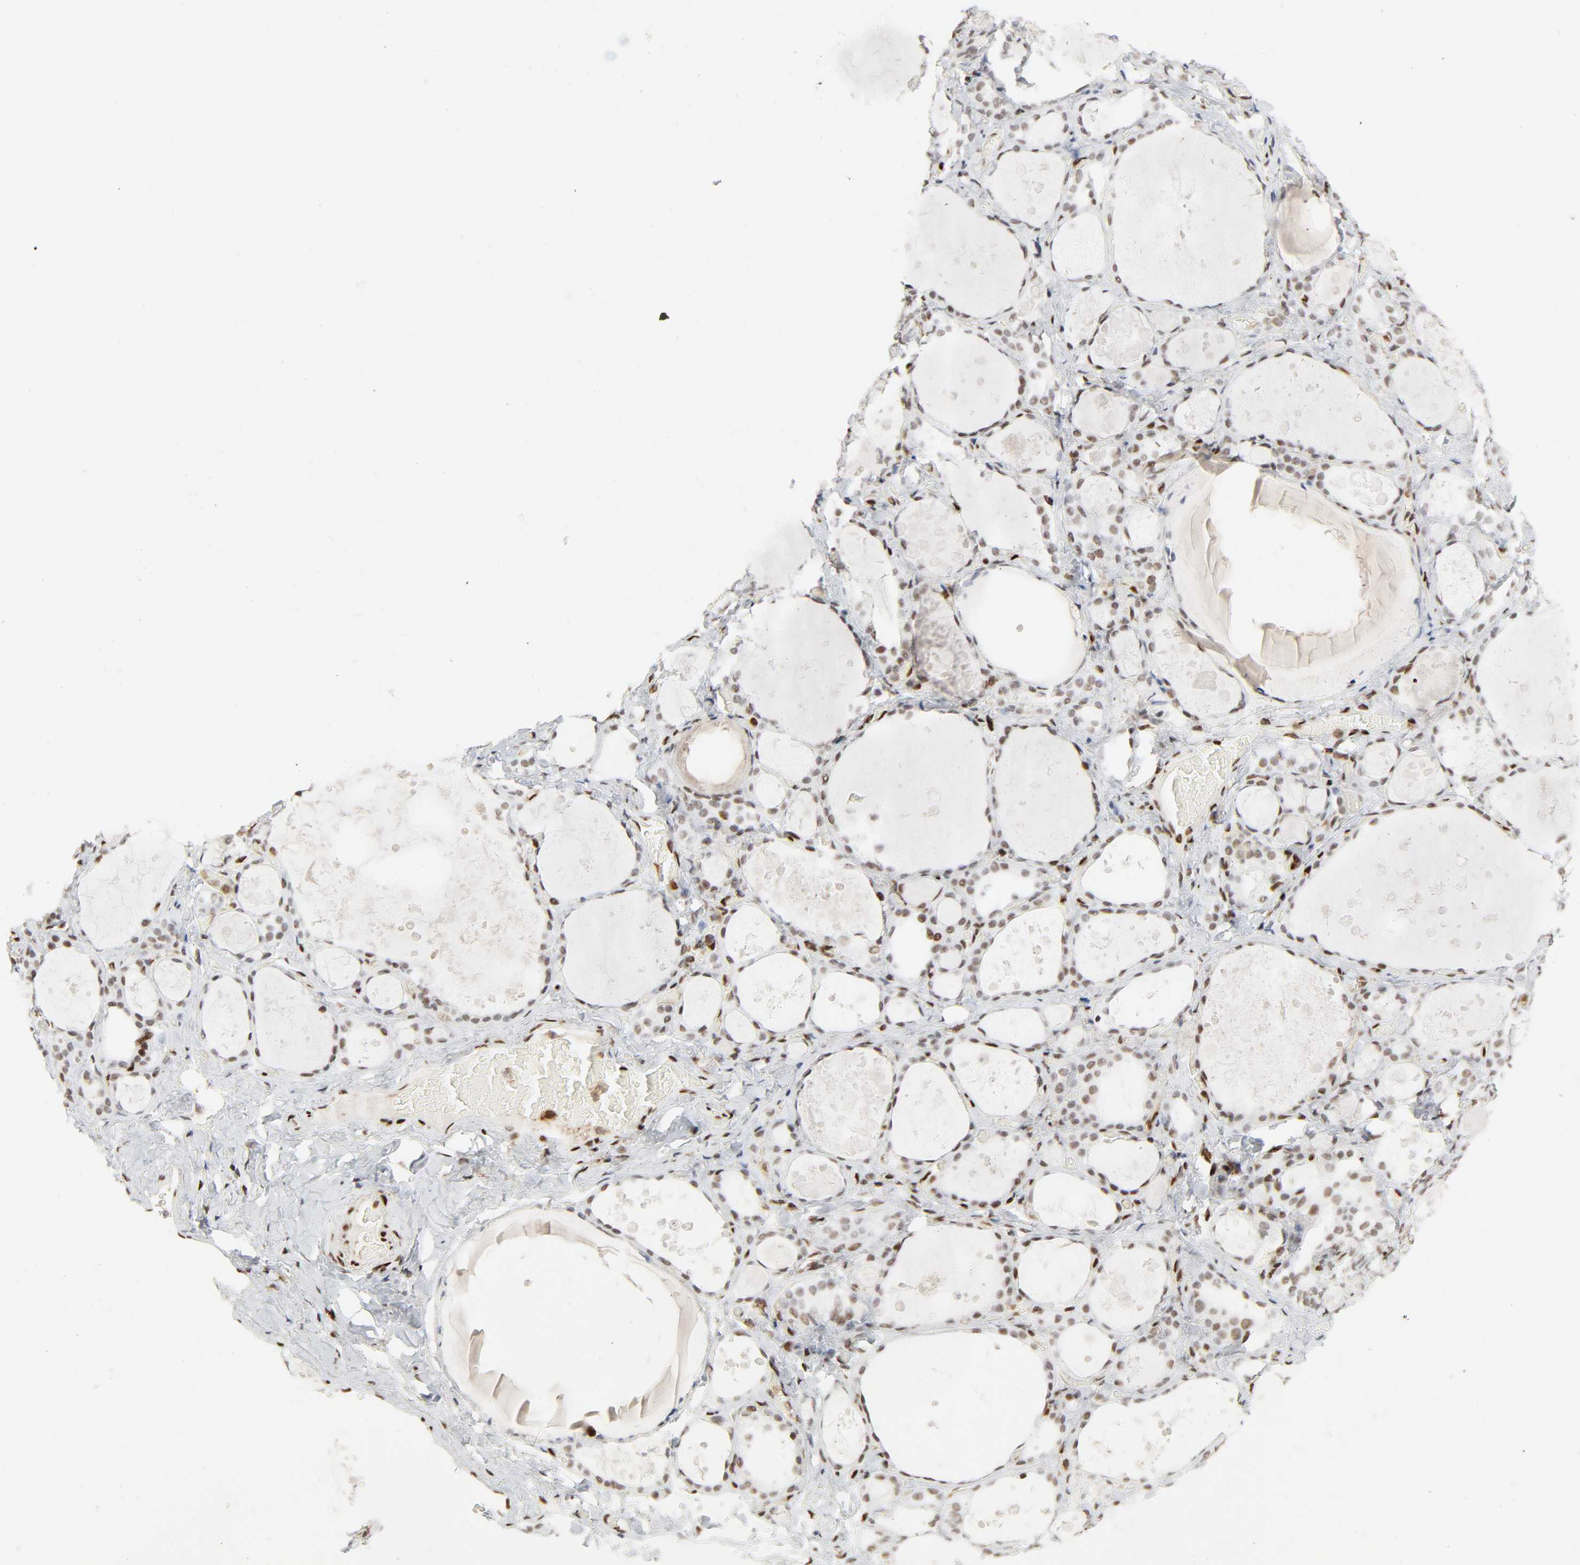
{"staining": {"intensity": "moderate", "quantity": "25%-75%", "location": "nuclear"}, "tissue": "thyroid gland", "cell_type": "Glandular cells", "image_type": "normal", "snomed": [{"axis": "morphology", "description": "Normal tissue, NOS"}, {"axis": "topography", "description": "Thyroid gland"}], "caption": "The immunohistochemical stain labels moderate nuclear positivity in glandular cells of unremarkable thyroid gland. The protein of interest is stained brown, and the nuclei are stained in blue (DAB IHC with brightfield microscopy, high magnification).", "gene": "WAS", "patient": {"sex": "female", "age": 75}}